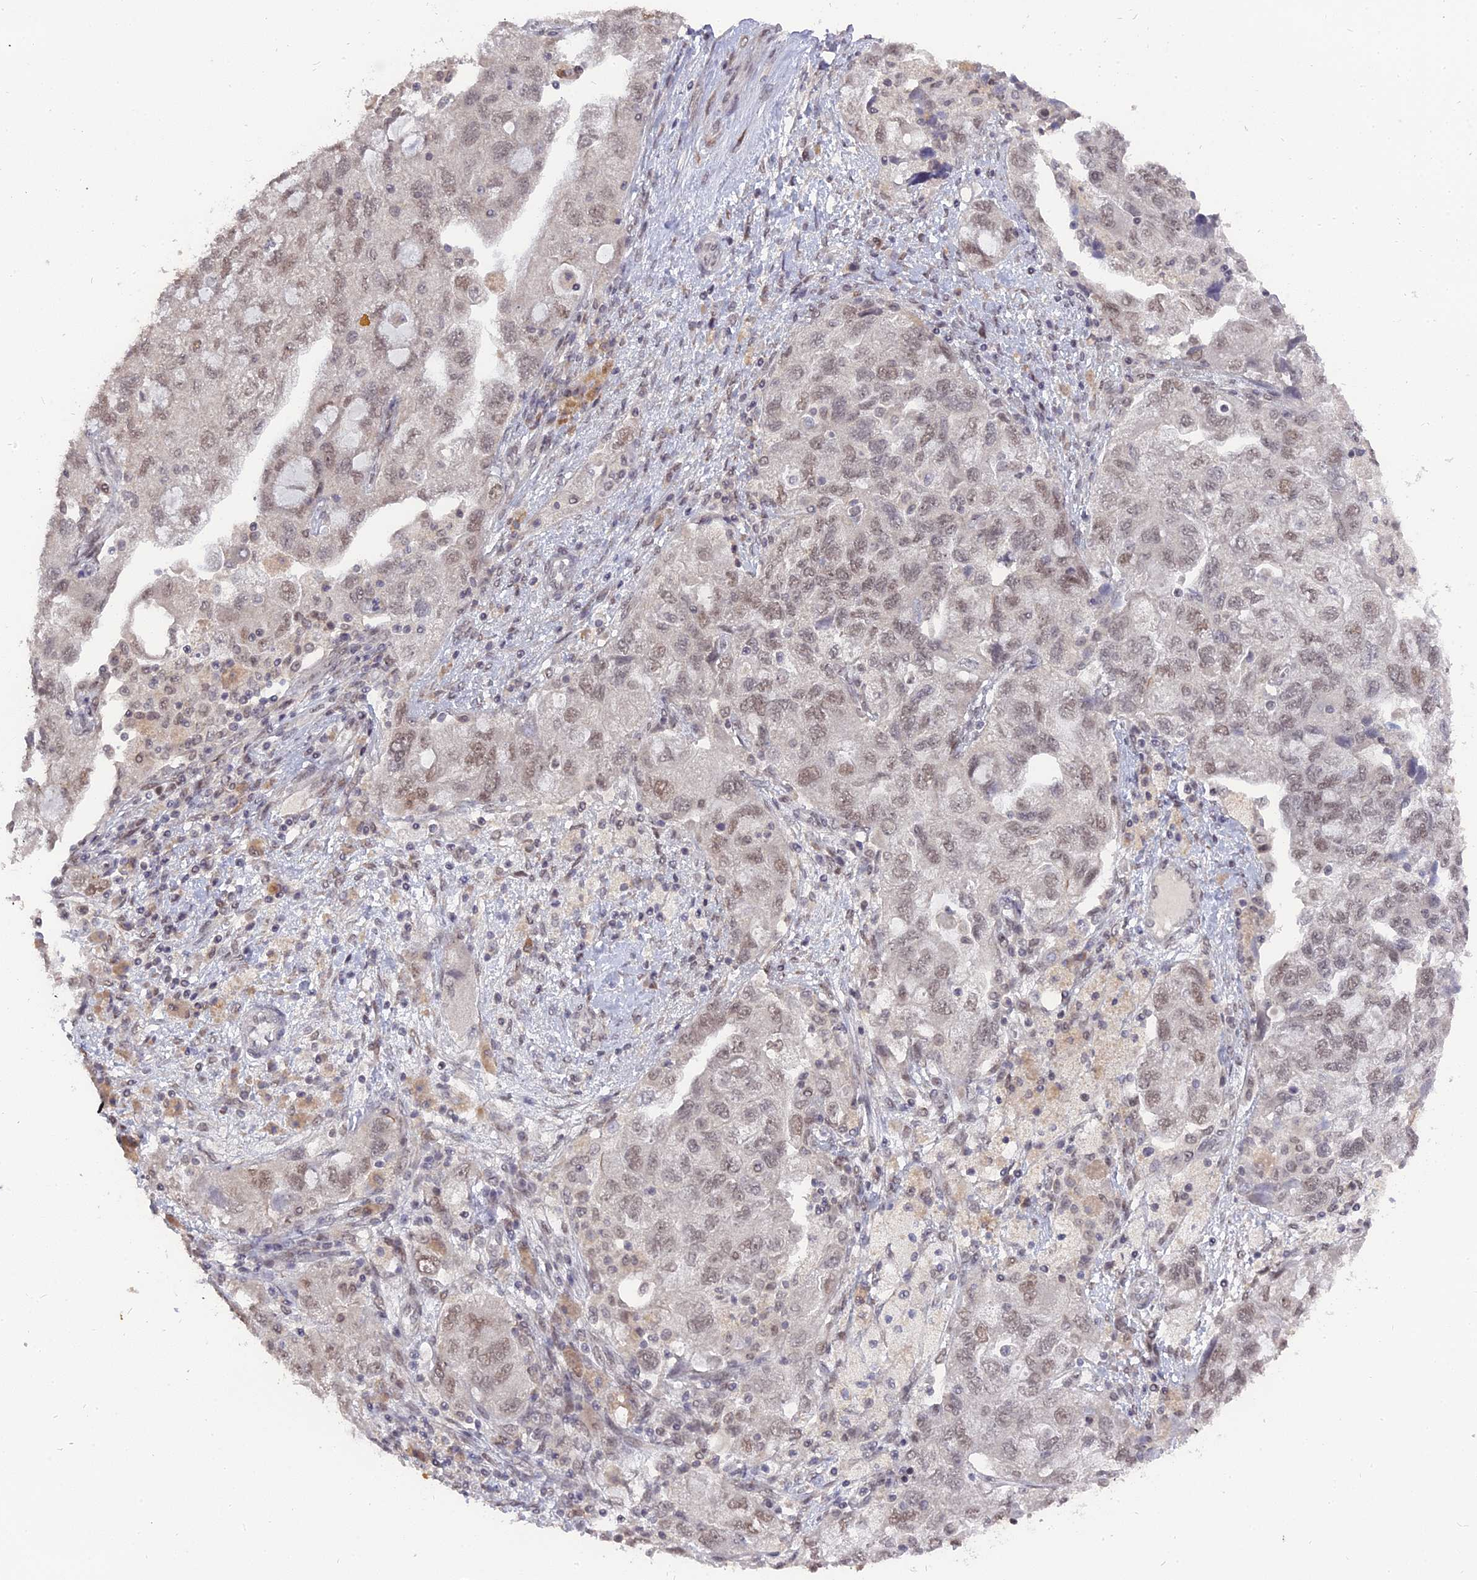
{"staining": {"intensity": "weak", "quantity": ">75%", "location": "nuclear"}, "tissue": "ovarian cancer", "cell_type": "Tumor cells", "image_type": "cancer", "snomed": [{"axis": "morphology", "description": "Carcinoma, NOS"}, {"axis": "morphology", "description": "Cystadenocarcinoma, serous, NOS"}, {"axis": "topography", "description": "Ovary"}], "caption": "Protein staining shows weak nuclear positivity in approximately >75% of tumor cells in ovarian cancer.", "gene": "NR1H3", "patient": {"sex": "female", "age": 69}}